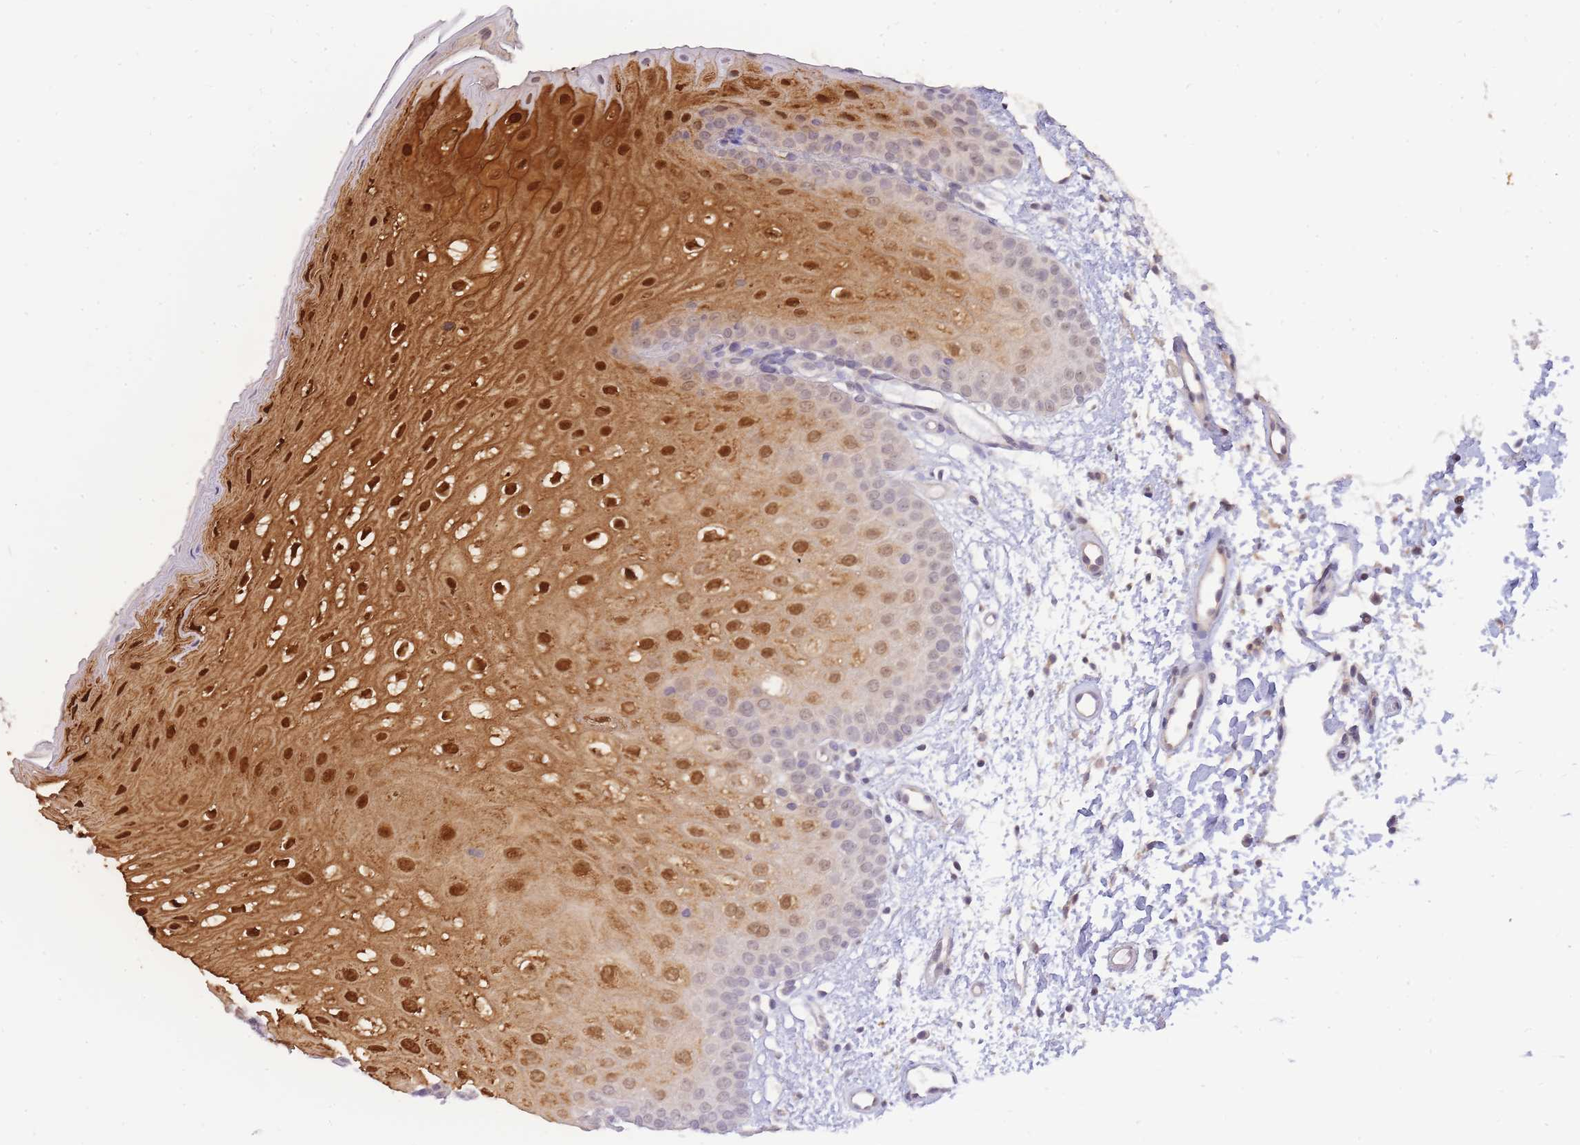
{"staining": {"intensity": "strong", "quantity": "25%-75%", "location": "cytoplasmic/membranous,nuclear"}, "tissue": "oral mucosa", "cell_type": "Squamous epithelial cells", "image_type": "normal", "snomed": [{"axis": "morphology", "description": "Normal tissue, NOS"}, {"axis": "topography", "description": "Oral tissue"}], "caption": "Immunohistochemical staining of benign human oral mucosa shows 25%-75% levels of strong cytoplasmic/membranous,nuclear protein positivity in about 25%-75% of squamous epithelial cells.", "gene": "C19orf25", "patient": {"sex": "female", "age": 67}}